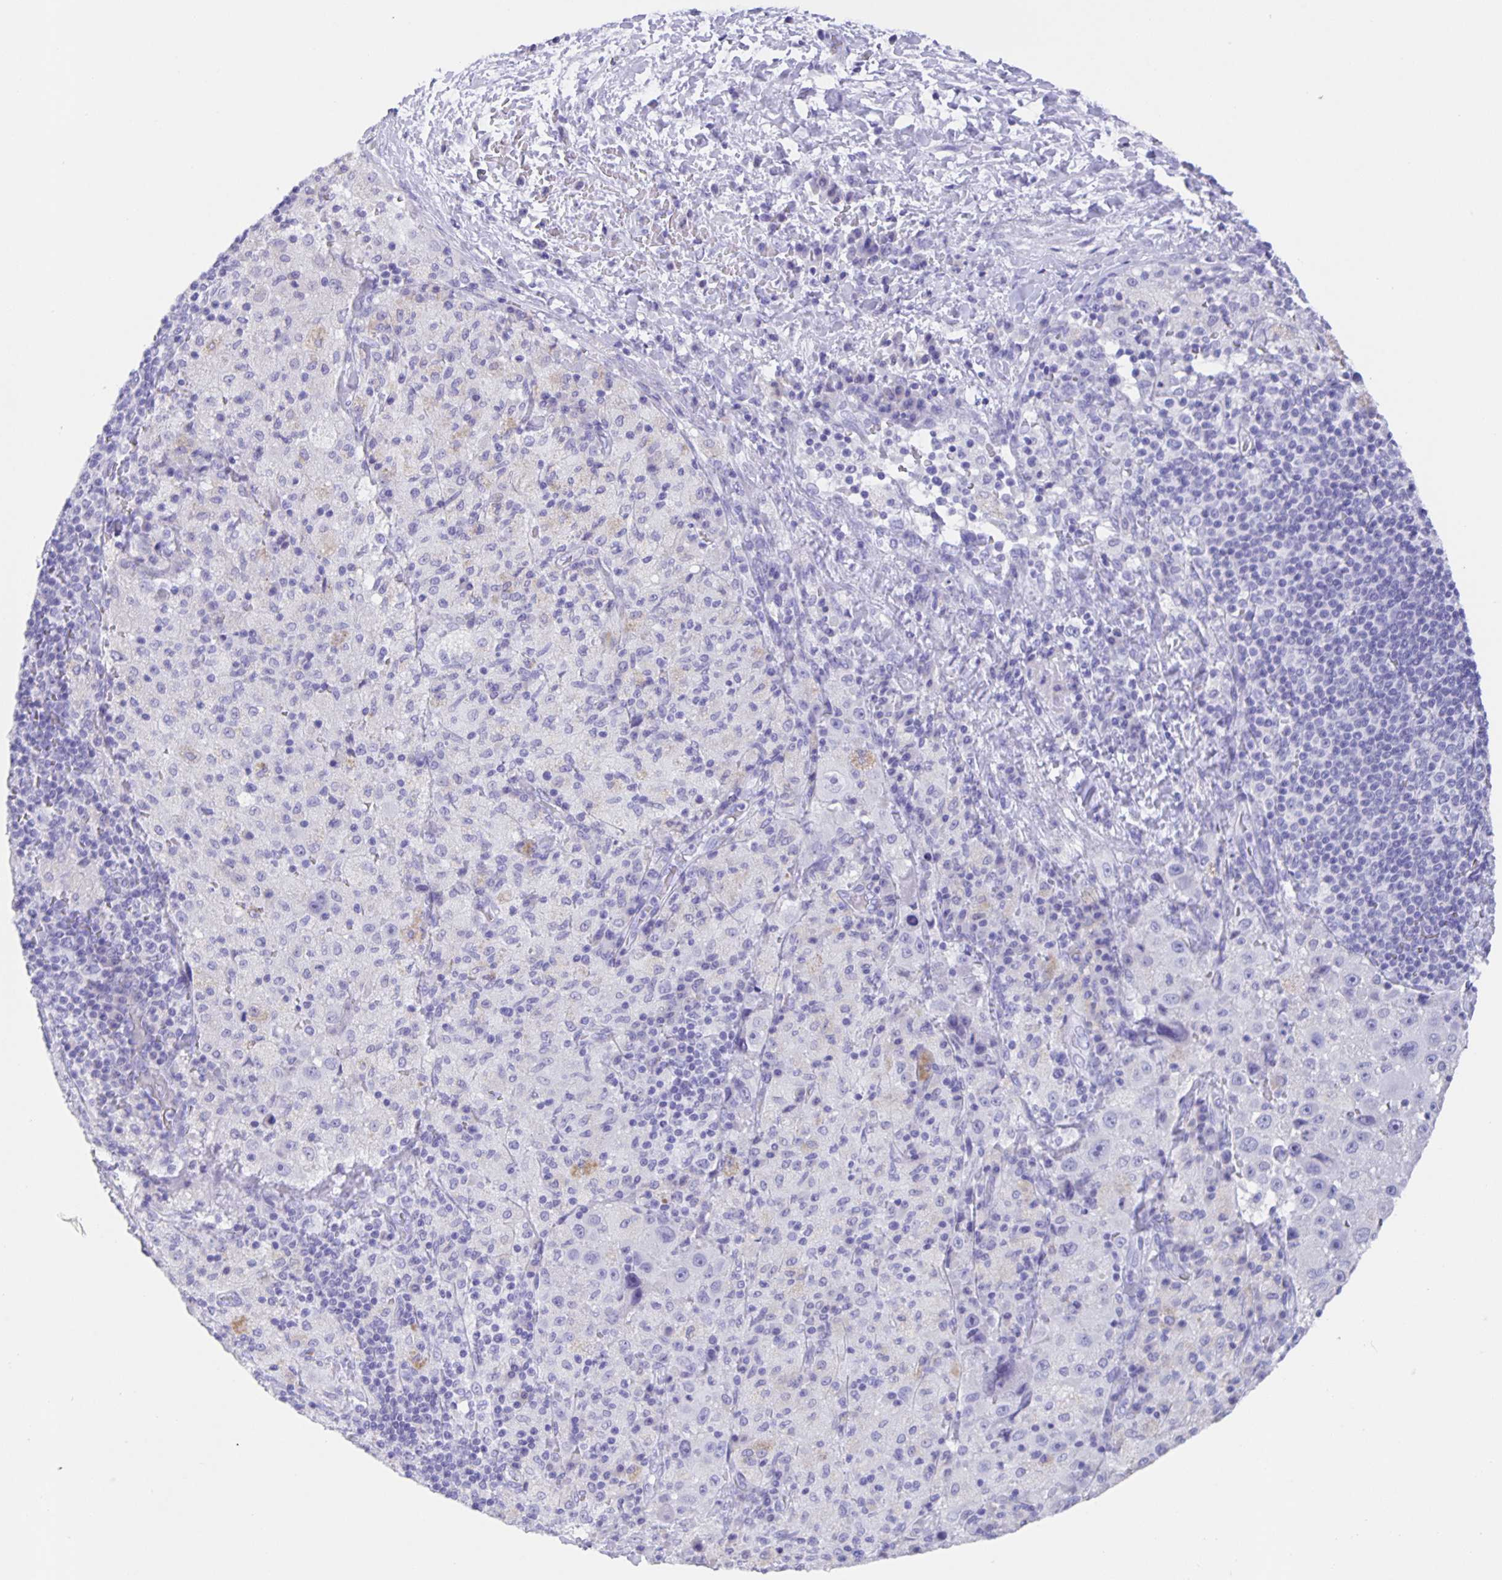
{"staining": {"intensity": "negative", "quantity": "none", "location": "none"}, "tissue": "melanoma", "cell_type": "Tumor cells", "image_type": "cancer", "snomed": [{"axis": "morphology", "description": "Malignant melanoma, Metastatic site"}, {"axis": "topography", "description": "Lymph node"}], "caption": "Immunohistochemical staining of malignant melanoma (metastatic site) exhibits no significant staining in tumor cells.", "gene": "GUCA2A", "patient": {"sex": "male", "age": 62}}